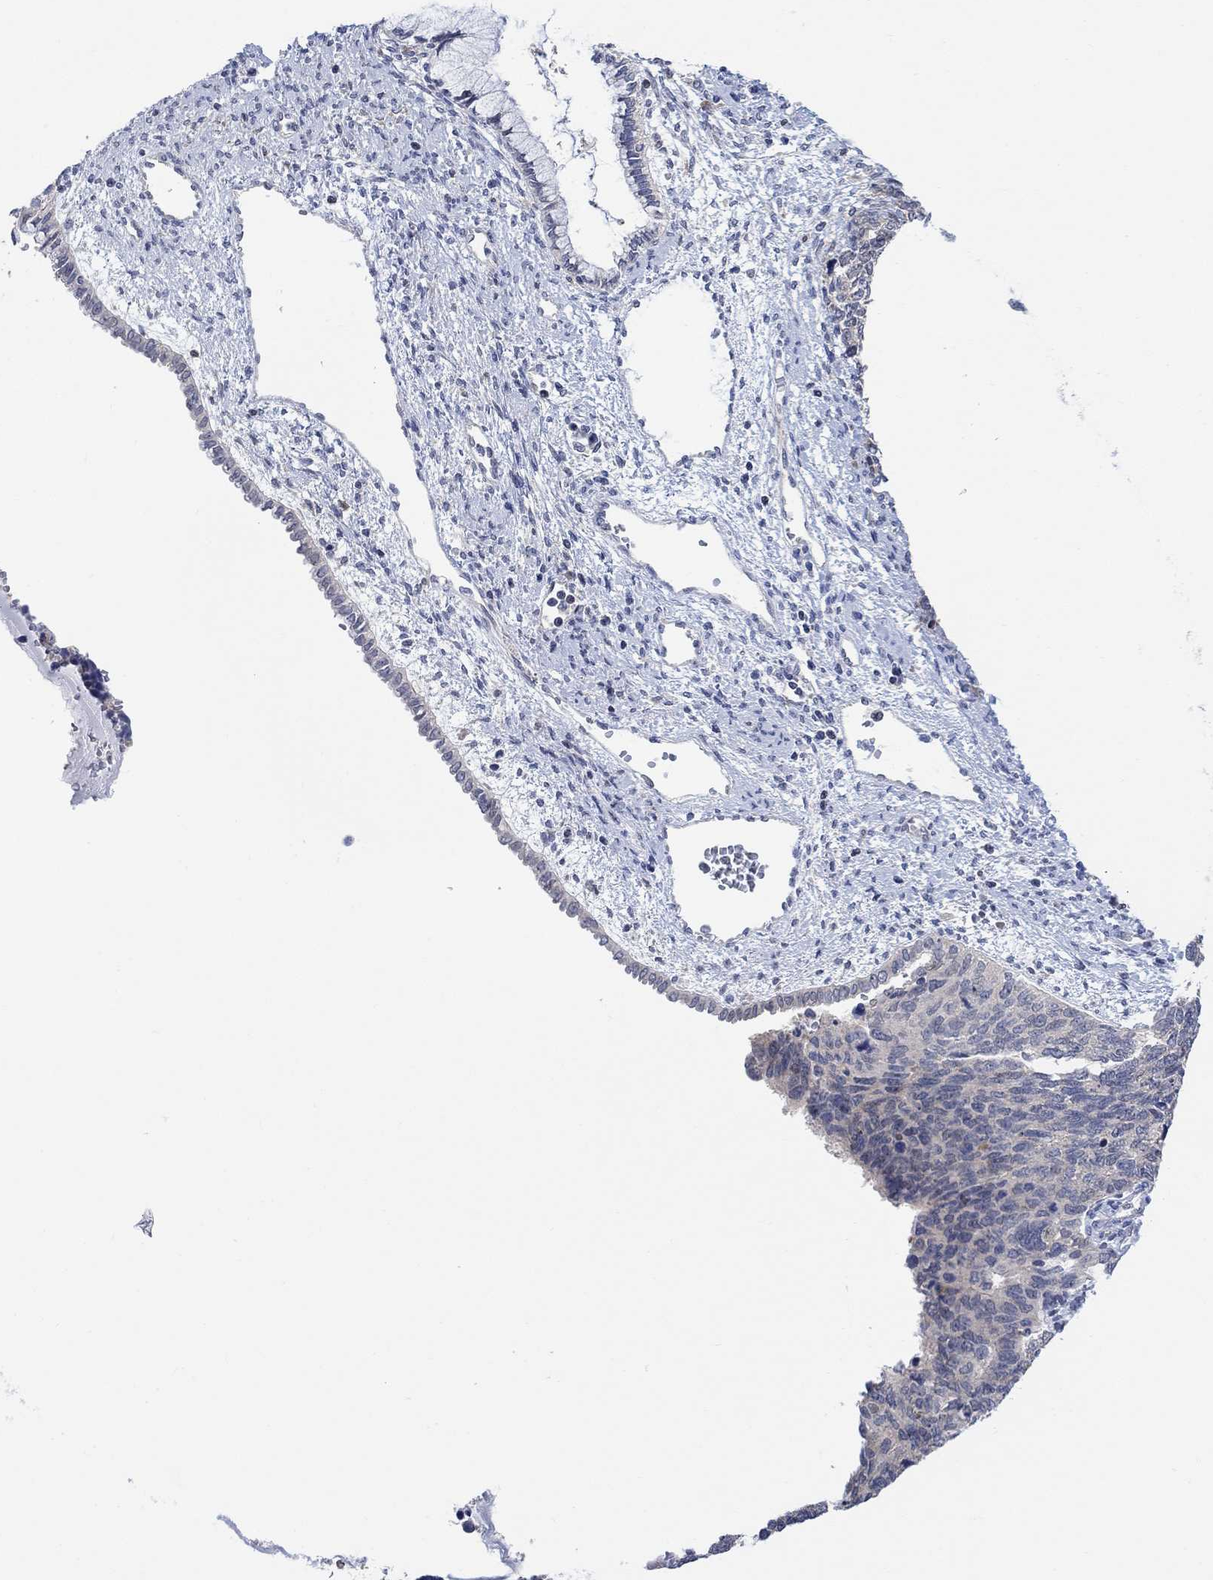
{"staining": {"intensity": "negative", "quantity": "none", "location": "none"}, "tissue": "cervical cancer", "cell_type": "Tumor cells", "image_type": "cancer", "snomed": [{"axis": "morphology", "description": "Squamous cell carcinoma, NOS"}, {"axis": "topography", "description": "Cervix"}], "caption": "High power microscopy histopathology image of an immunohistochemistry photomicrograph of squamous cell carcinoma (cervical), revealing no significant positivity in tumor cells. (DAB immunohistochemistry with hematoxylin counter stain).", "gene": "CNTF", "patient": {"sex": "female", "age": 63}}